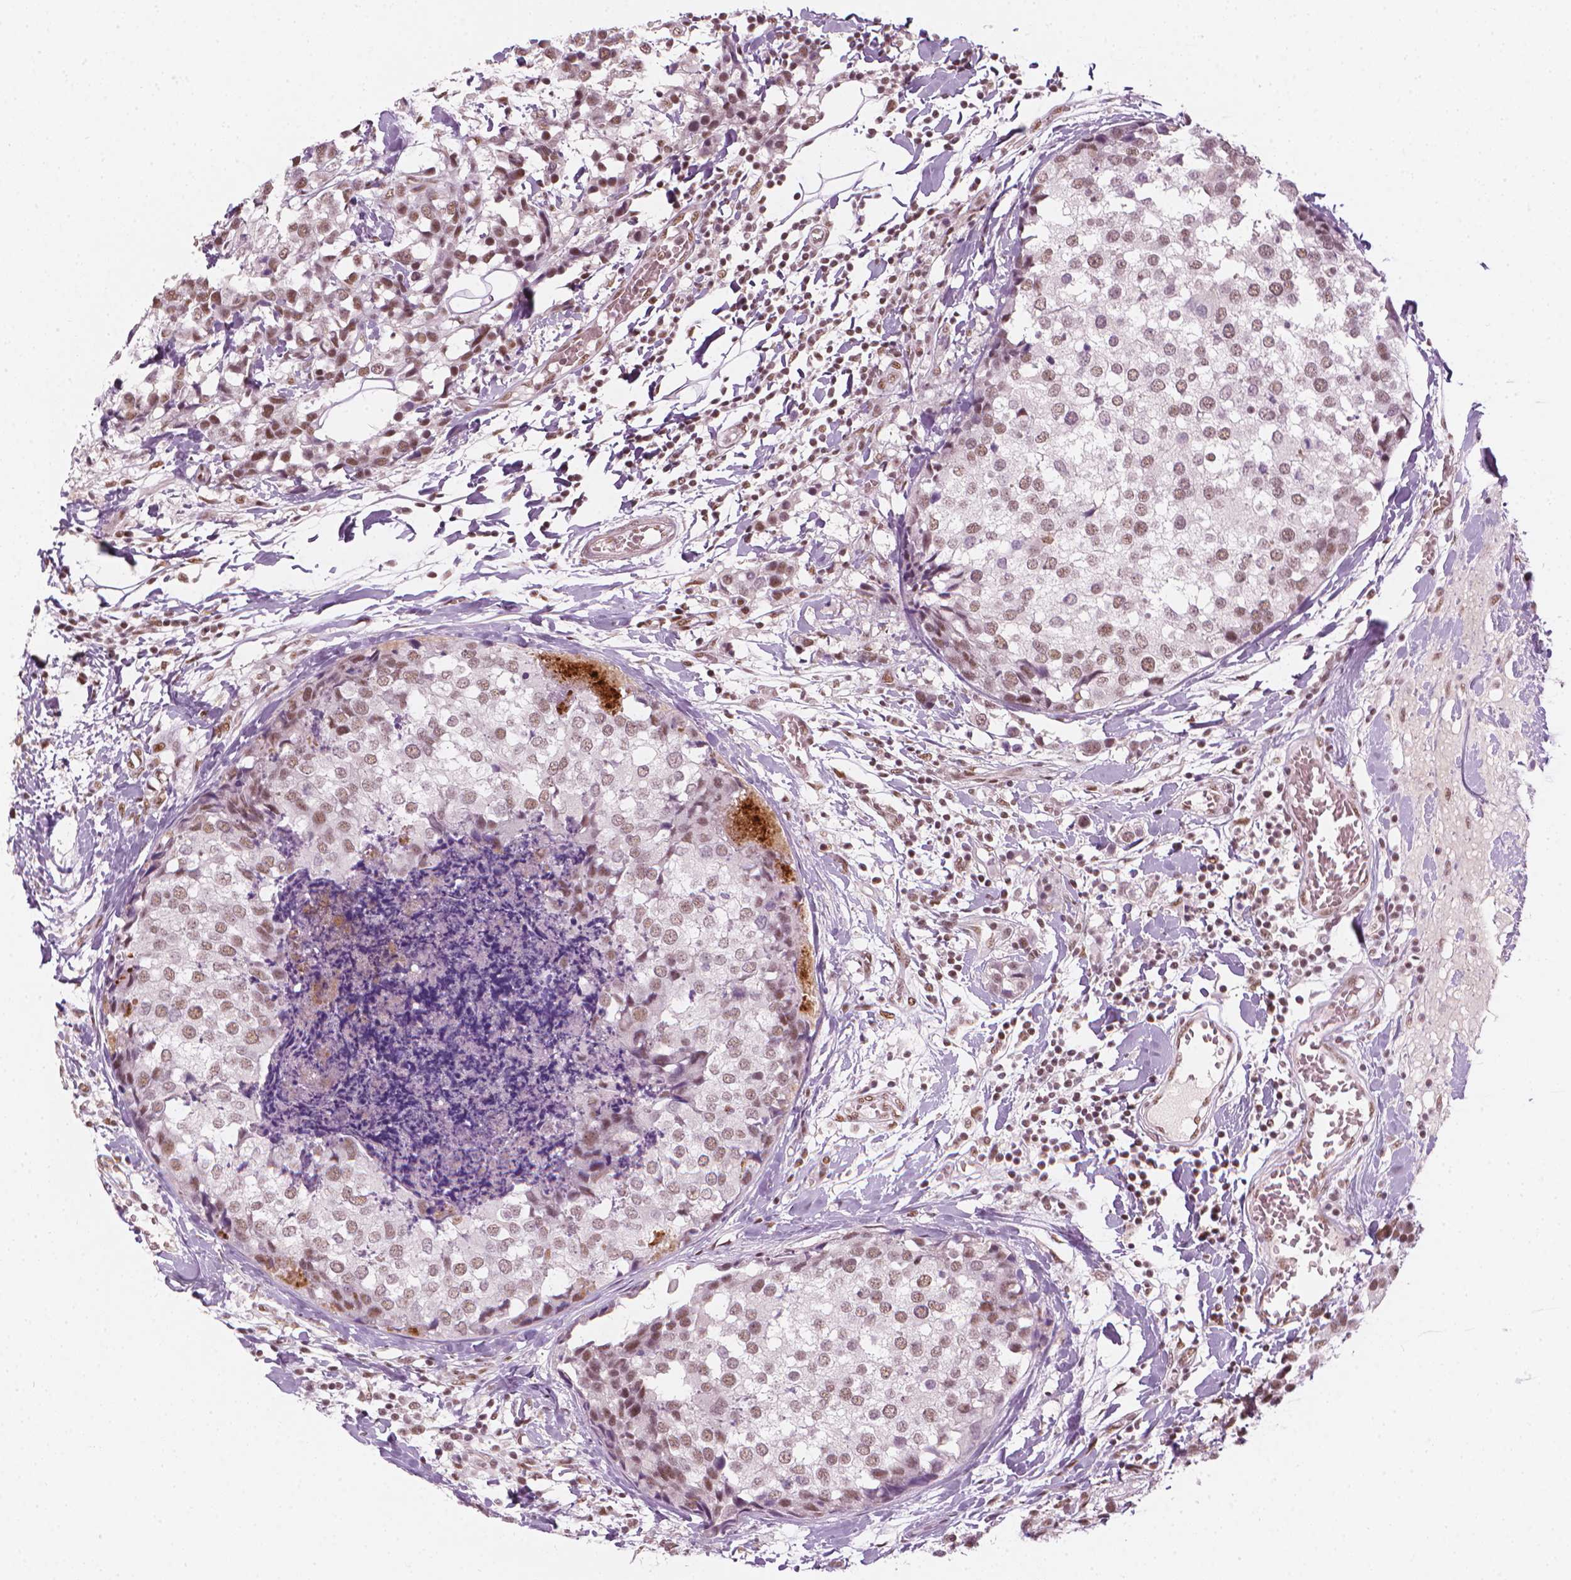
{"staining": {"intensity": "weak", "quantity": ">75%", "location": "nuclear"}, "tissue": "breast cancer", "cell_type": "Tumor cells", "image_type": "cancer", "snomed": [{"axis": "morphology", "description": "Lobular carcinoma"}, {"axis": "topography", "description": "Breast"}], "caption": "Weak nuclear positivity is identified in about >75% of tumor cells in breast cancer.", "gene": "ELF2", "patient": {"sex": "female", "age": 59}}